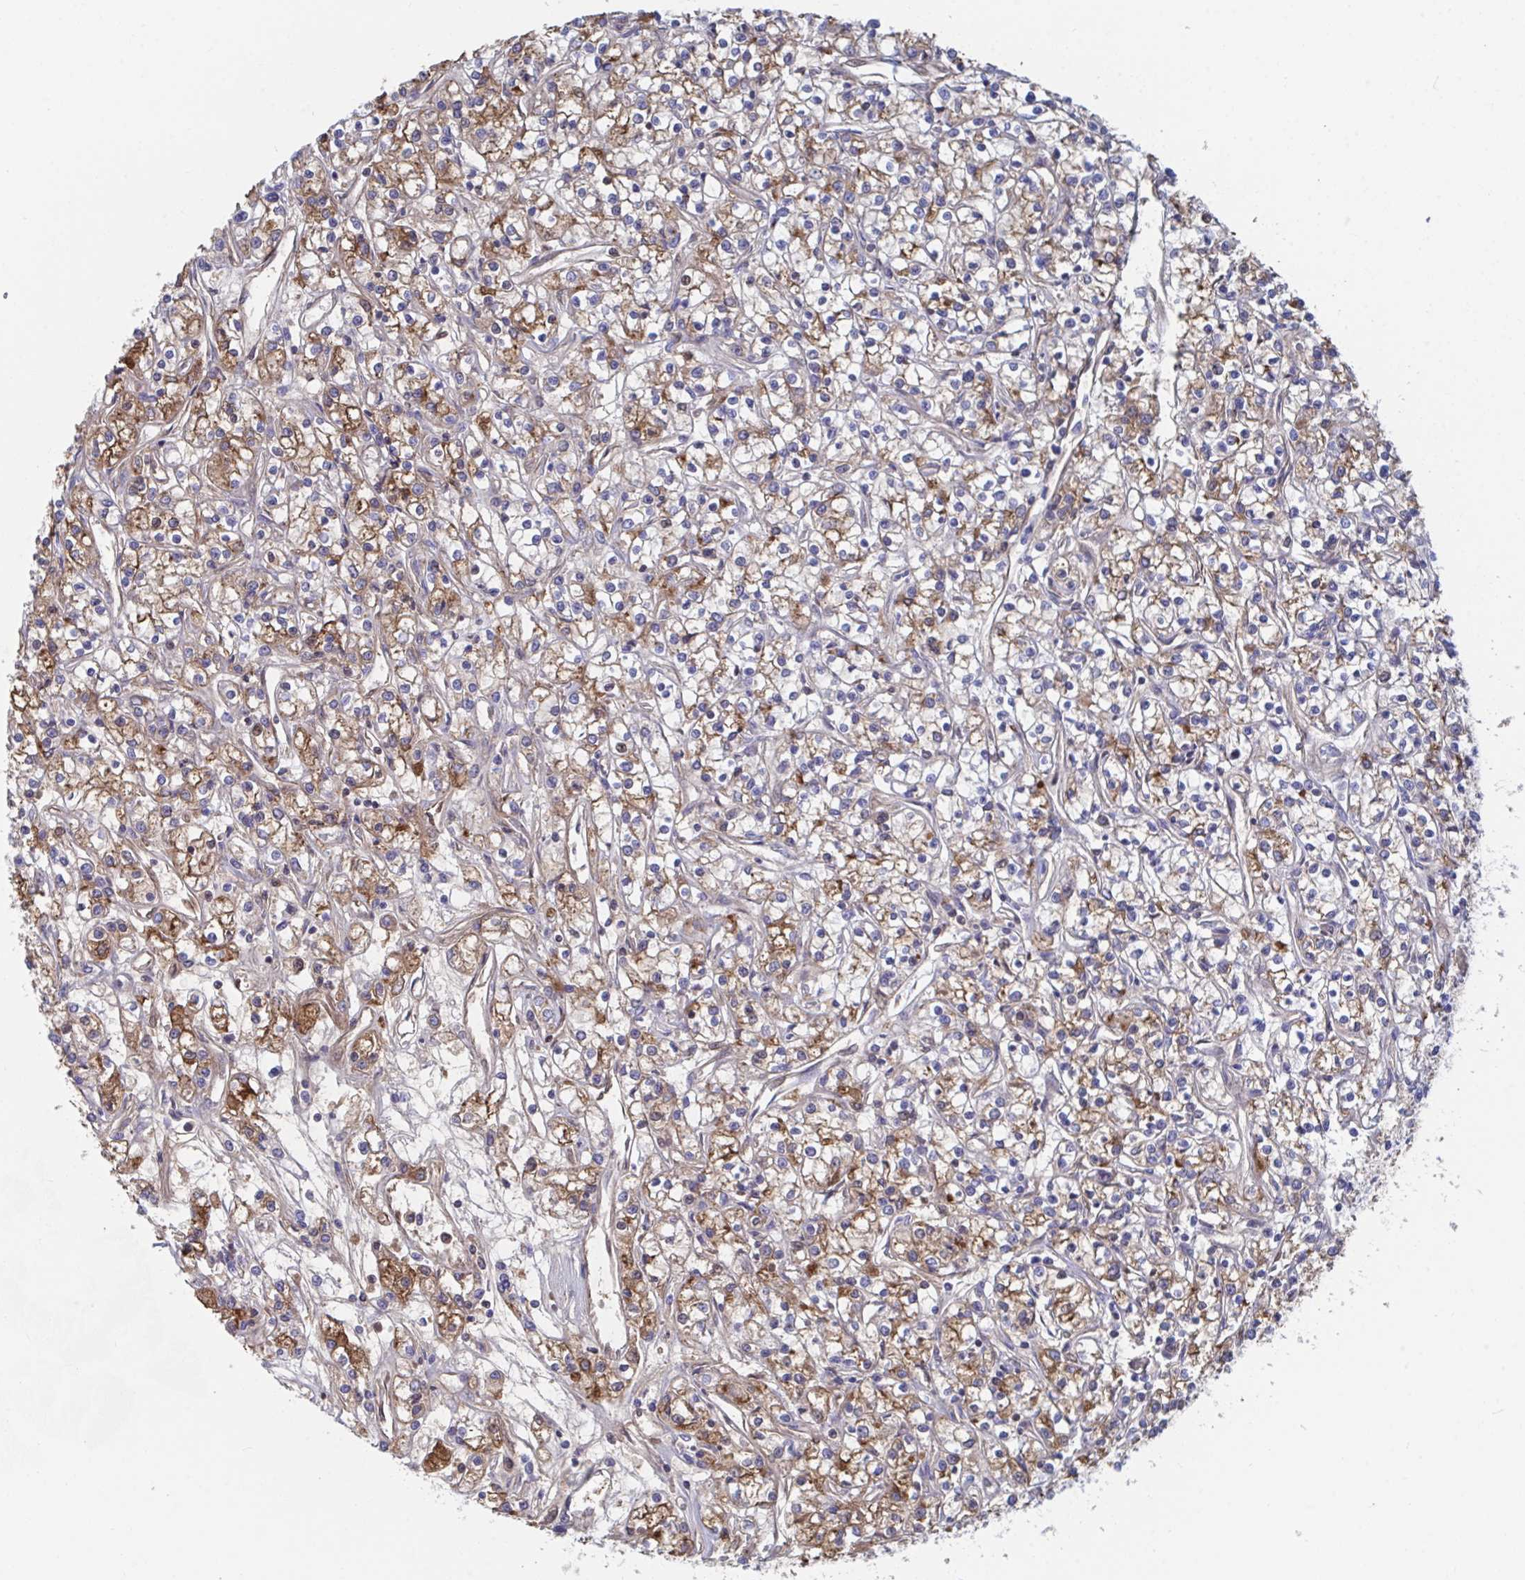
{"staining": {"intensity": "moderate", "quantity": ">75%", "location": "cytoplasmic/membranous"}, "tissue": "renal cancer", "cell_type": "Tumor cells", "image_type": "cancer", "snomed": [{"axis": "morphology", "description": "Adenocarcinoma, NOS"}, {"axis": "topography", "description": "Kidney"}], "caption": "Human adenocarcinoma (renal) stained with a brown dye reveals moderate cytoplasmic/membranous positive staining in about >75% of tumor cells.", "gene": "TNFAIP6", "patient": {"sex": "female", "age": 59}}